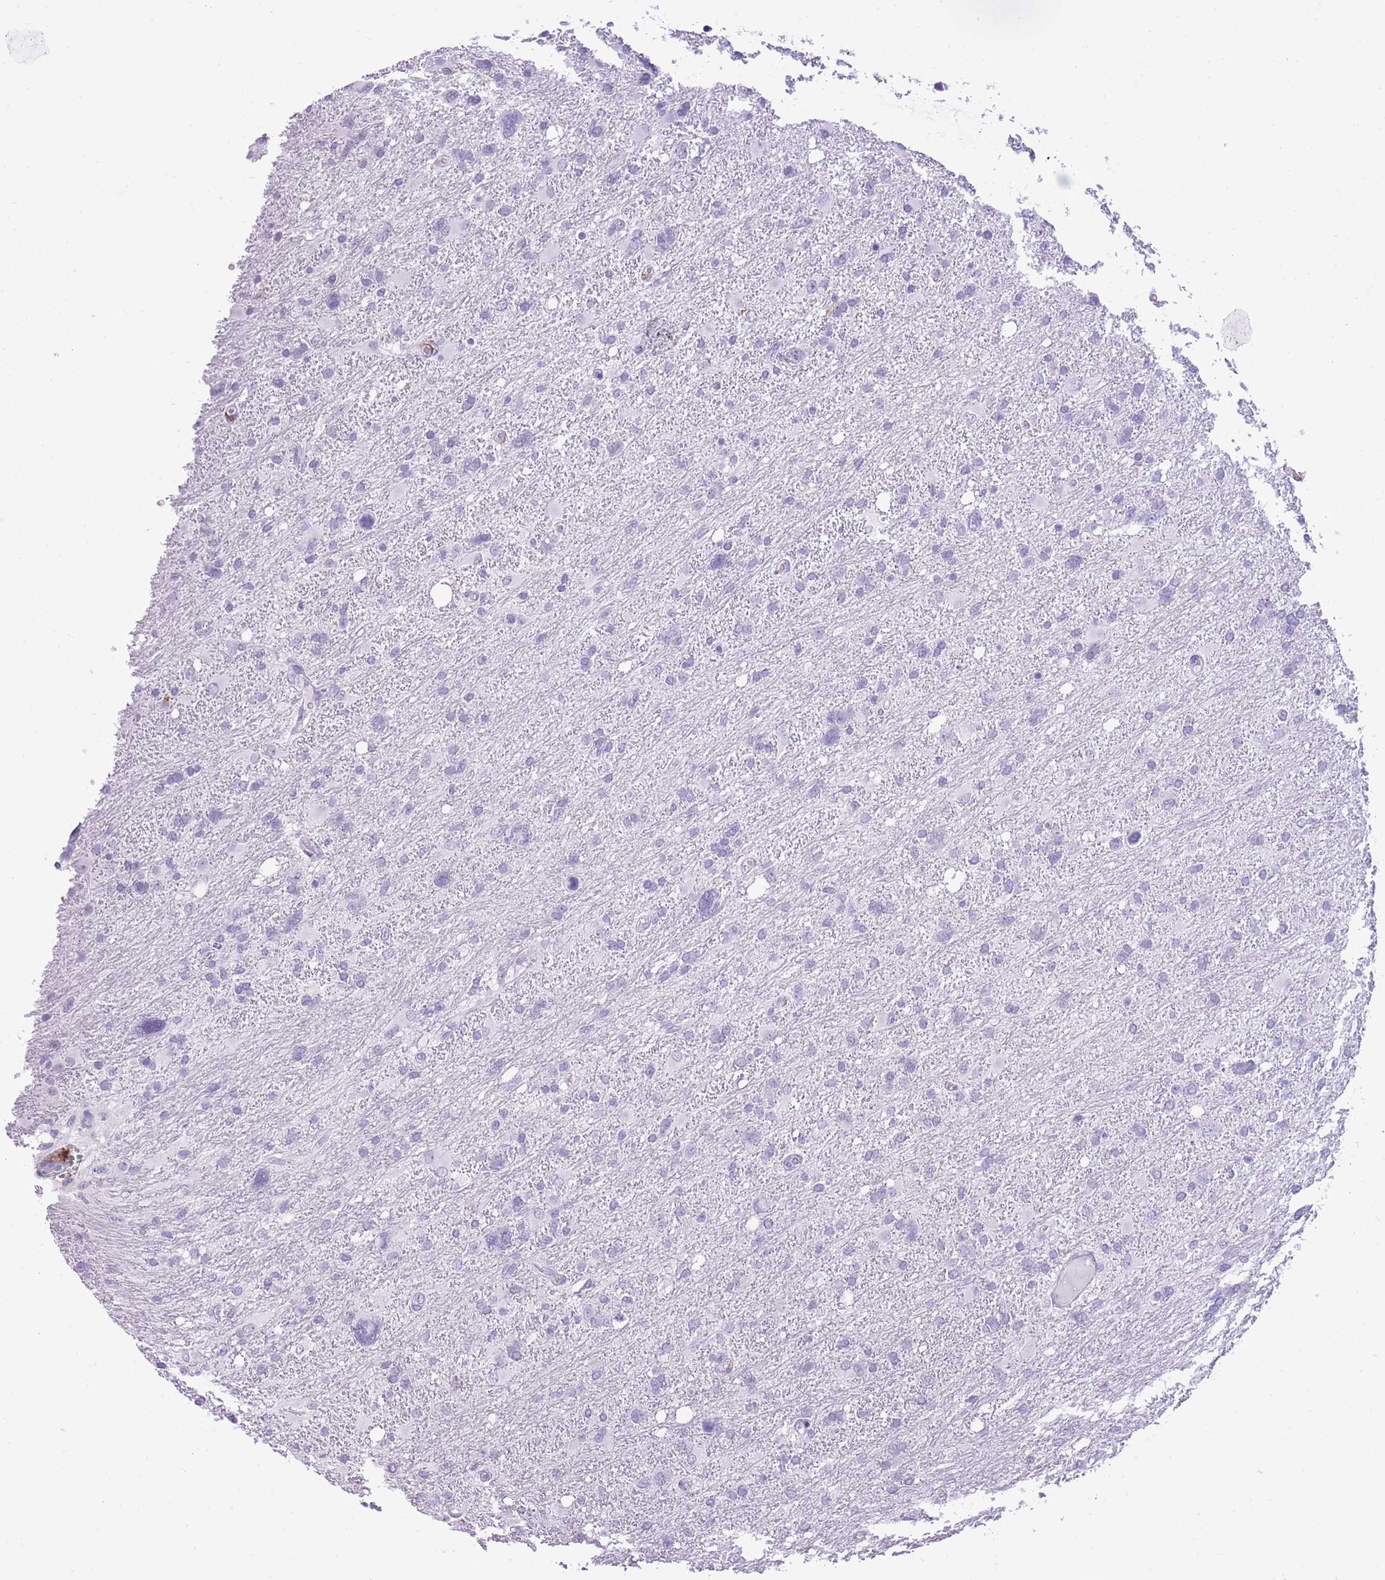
{"staining": {"intensity": "negative", "quantity": "none", "location": "none"}, "tissue": "glioma", "cell_type": "Tumor cells", "image_type": "cancer", "snomed": [{"axis": "morphology", "description": "Glioma, malignant, High grade"}, {"axis": "topography", "description": "Brain"}], "caption": "This image is of malignant high-grade glioma stained with immunohistochemistry to label a protein in brown with the nuclei are counter-stained blue. There is no positivity in tumor cells.", "gene": "RADX", "patient": {"sex": "male", "age": 61}}